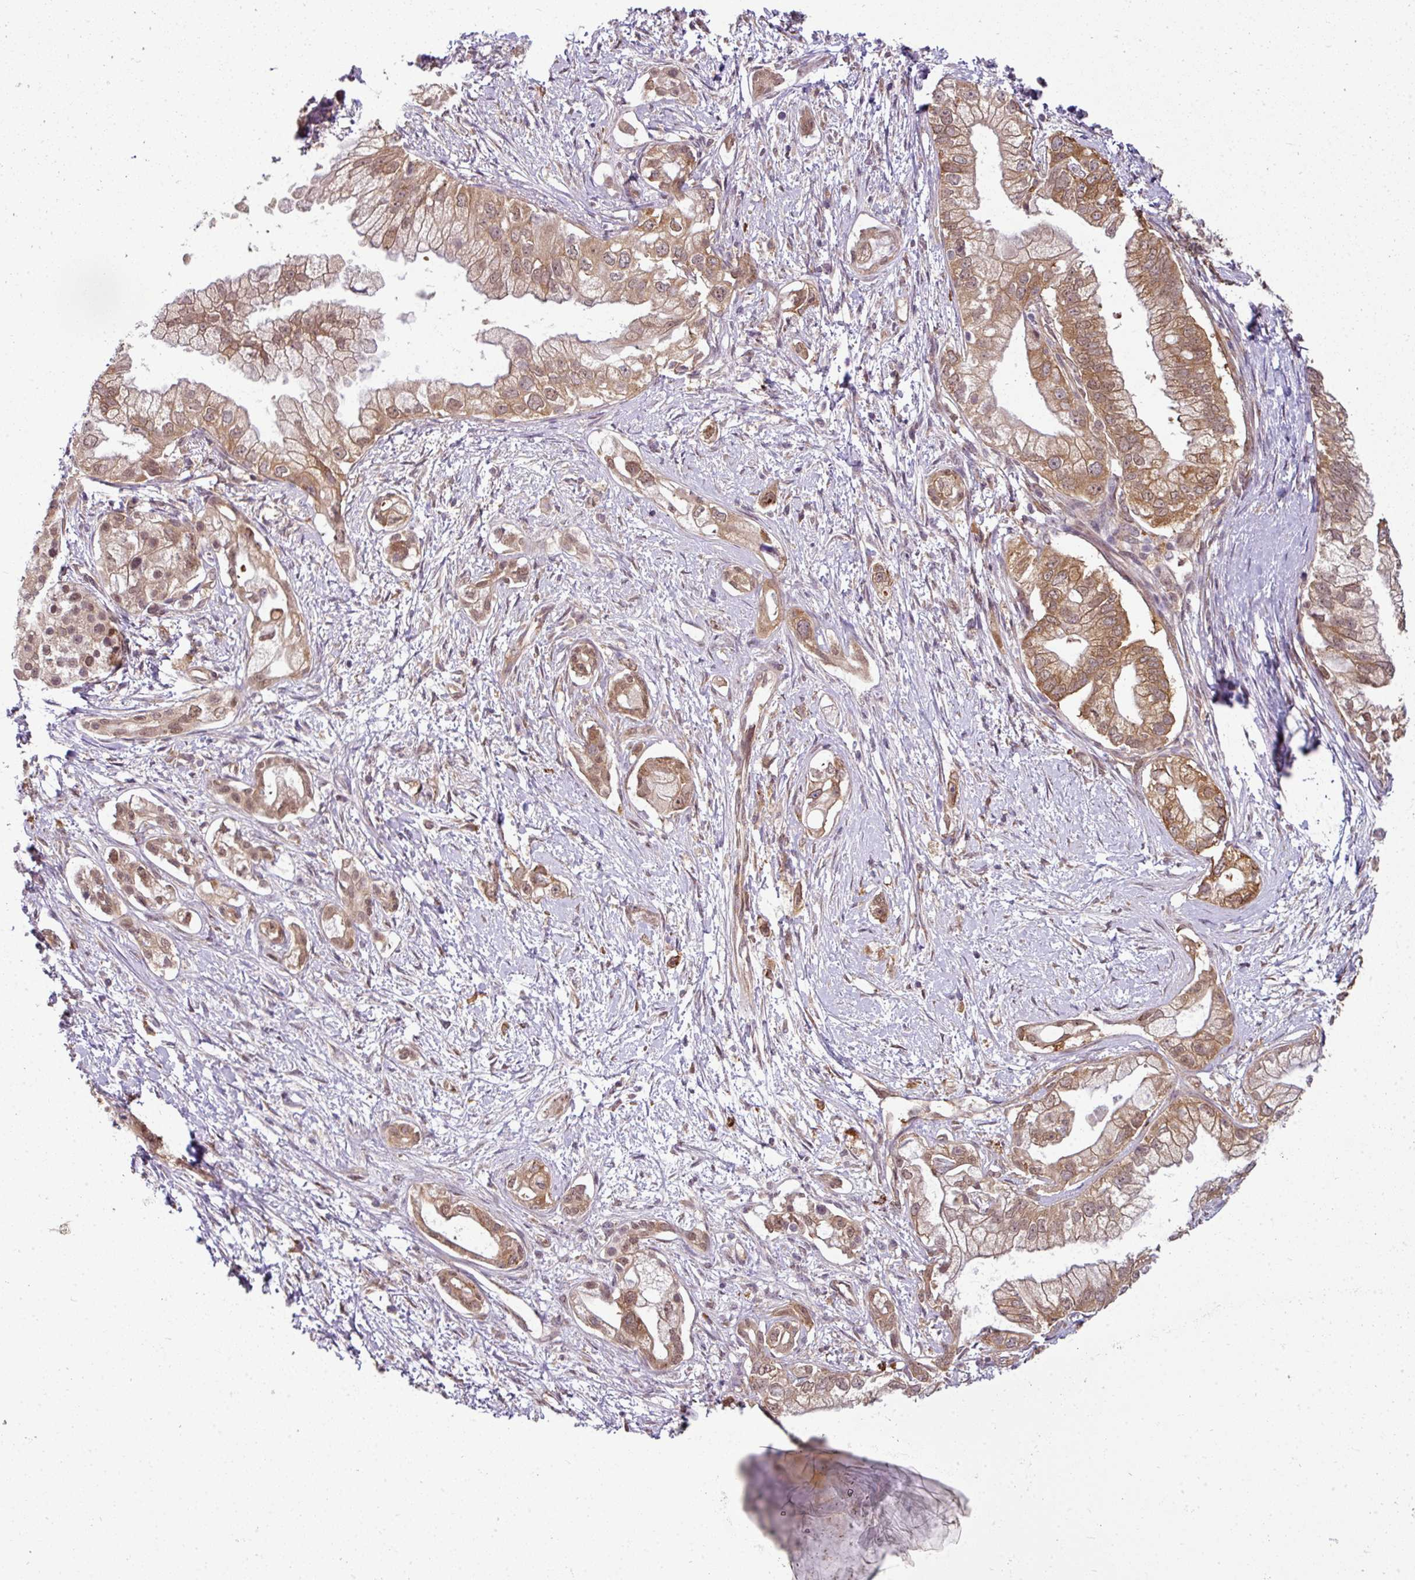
{"staining": {"intensity": "moderate", "quantity": ">75%", "location": "cytoplasmic/membranous,nuclear"}, "tissue": "pancreatic cancer", "cell_type": "Tumor cells", "image_type": "cancer", "snomed": [{"axis": "morphology", "description": "Adenocarcinoma, NOS"}, {"axis": "topography", "description": "Pancreas"}], "caption": "A micrograph of human pancreatic adenocarcinoma stained for a protein exhibits moderate cytoplasmic/membranous and nuclear brown staining in tumor cells.", "gene": "RBM4B", "patient": {"sex": "male", "age": 70}}